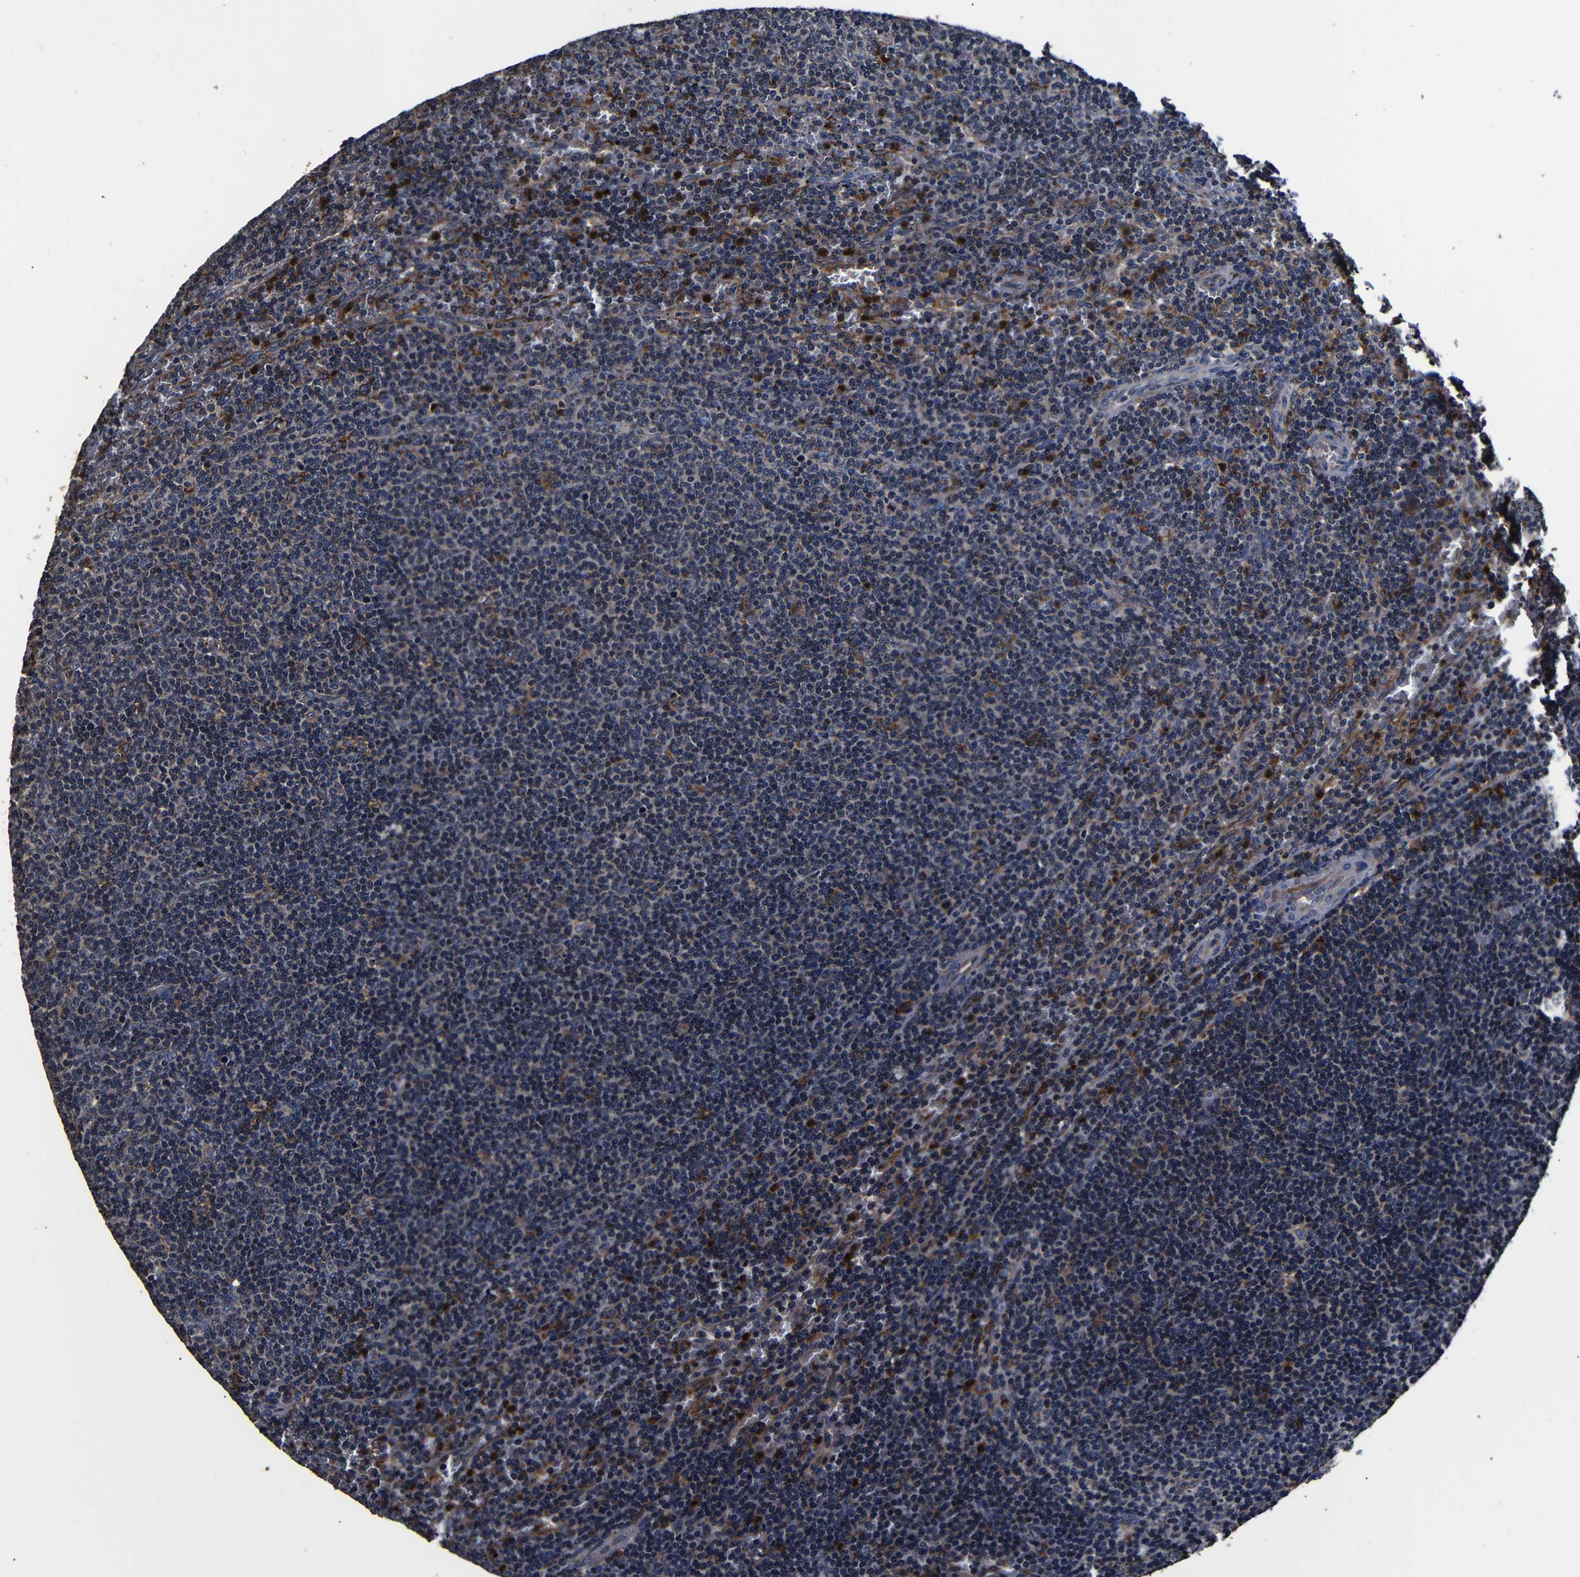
{"staining": {"intensity": "moderate", "quantity": "25%-75%", "location": "cytoplasmic/membranous"}, "tissue": "lymphoma", "cell_type": "Tumor cells", "image_type": "cancer", "snomed": [{"axis": "morphology", "description": "Malignant lymphoma, non-Hodgkin's type, Low grade"}, {"axis": "topography", "description": "Spleen"}], "caption": "About 25%-75% of tumor cells in lymphoma demonstrate moderate cytoplasmic/membranous protein expression as visualized by brown immunohistochemical staining.", "gene": "SCN9A", "patient": {"sex": "female", "age": 50}}